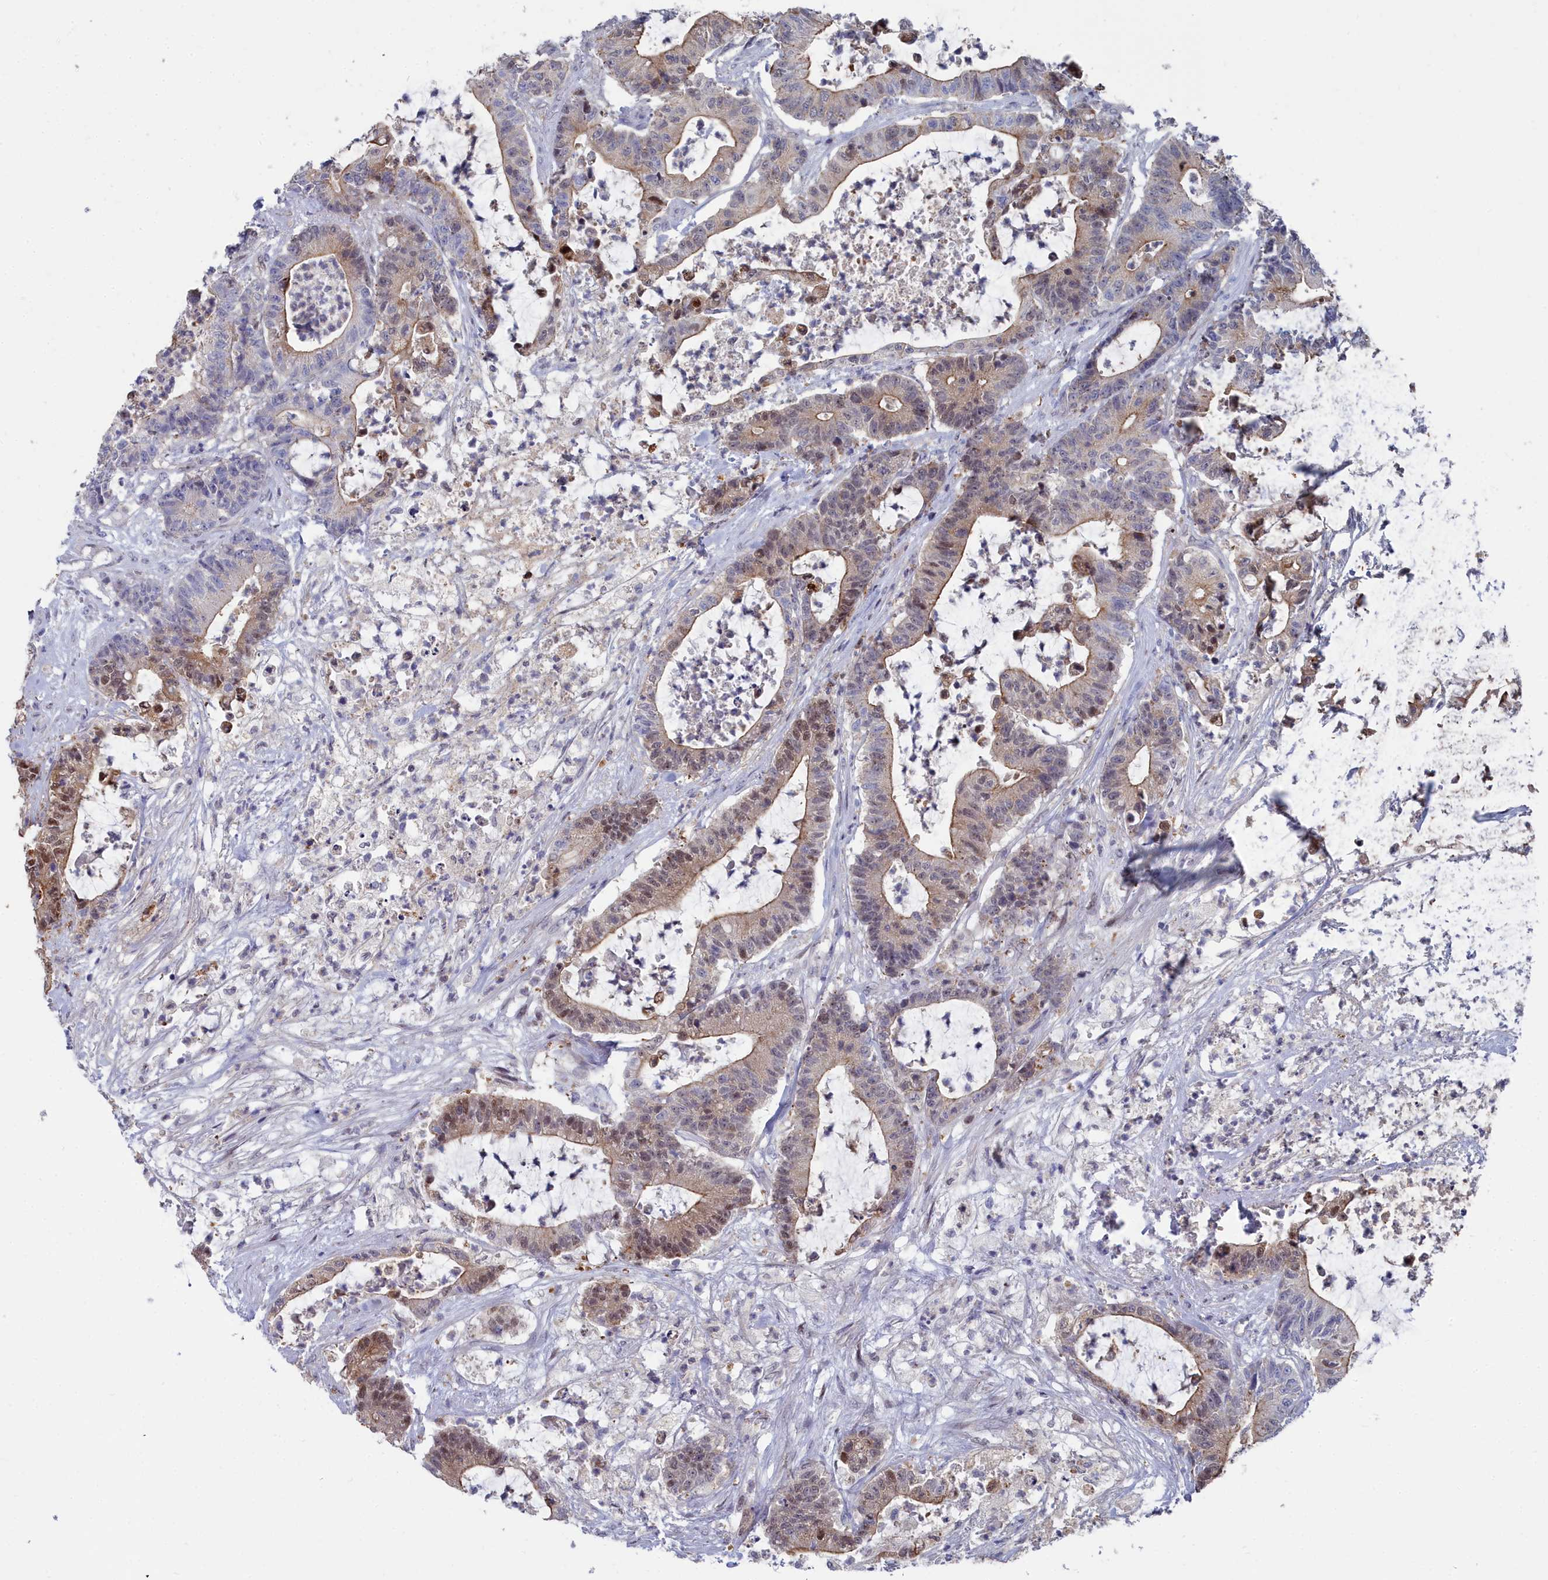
{"staining": {"intensity": "weak", "quantity": "25%-75%", "location": "cytoplasmic/membranous,nuclear"}, "tissue": "colorectal cancer", "cell_type": "Tumor cells", "image_type": "cancer", "snomed": [{"axis": "morphology", "description": "Adenocarcinoma, NOS"}, {"axis": "topography", "description": "Colon"}], "caption": "A micrograph of colorectal cancer stained for a protein shows weak cytoplasmic/membranous and nuclear brown staining in tumor cells.", "gene": "RPS27A", "patient": {"sex": "female", "age": 84}}